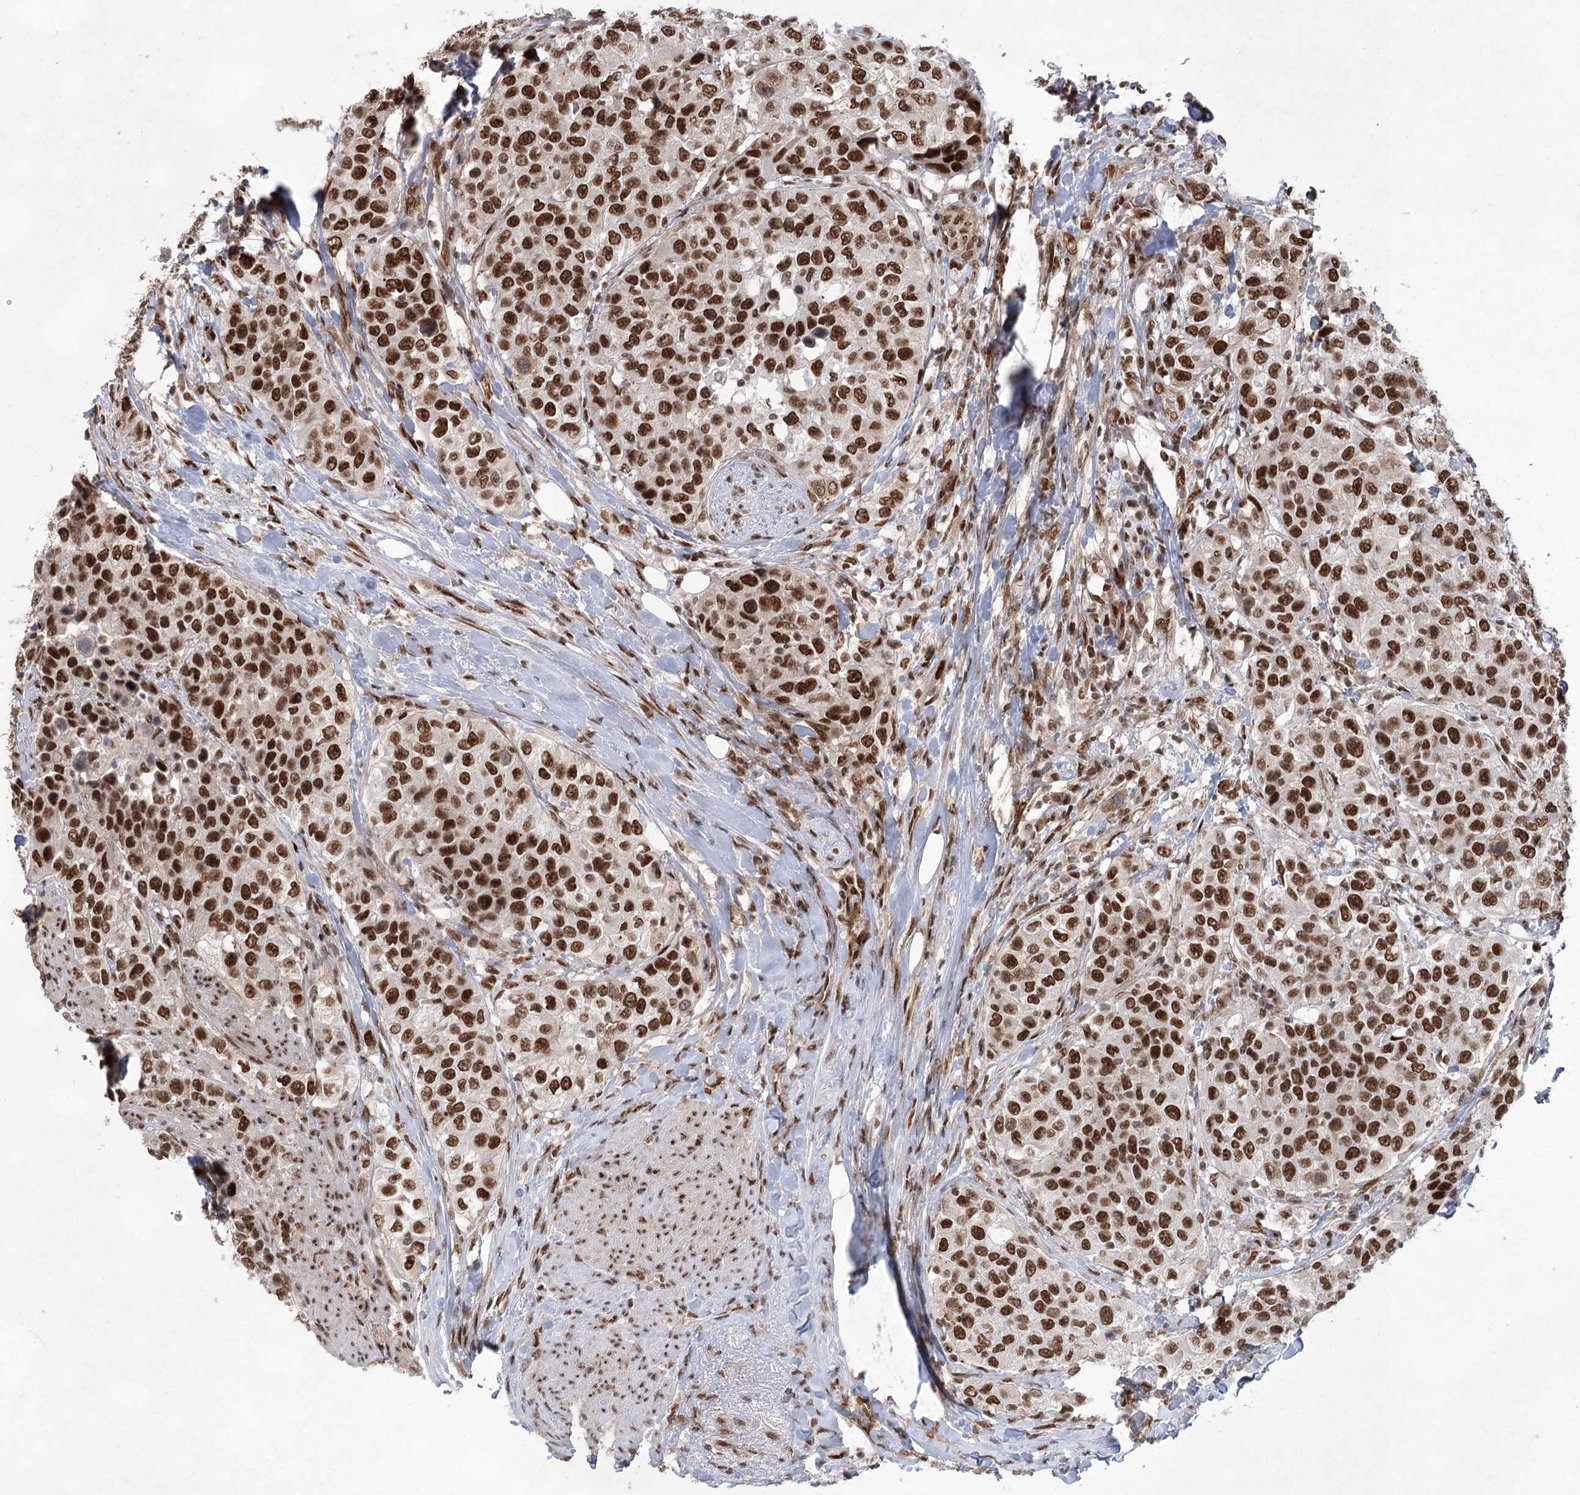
{"staining": {"intensity": "strong", "quantity": ">75%", "location": "nuclear"}, "tissue": "urothelial cancer", "cell_type": "Tumor cells", "image_type": "cancer", "snomed": [{"axis": "morphology", "description": "Urothelial carcinoma, High grade"}, {"axis": "topography", "description": "Urinary bladder"}], "caption": "Protein expression analysis of urothelial carcinoma (high-grade) exhibits strong nuclear staining in approximately >75% of tumor cells.", "gene": "ZCCHC8", "patient": {"sex": "female", "age": 80}}